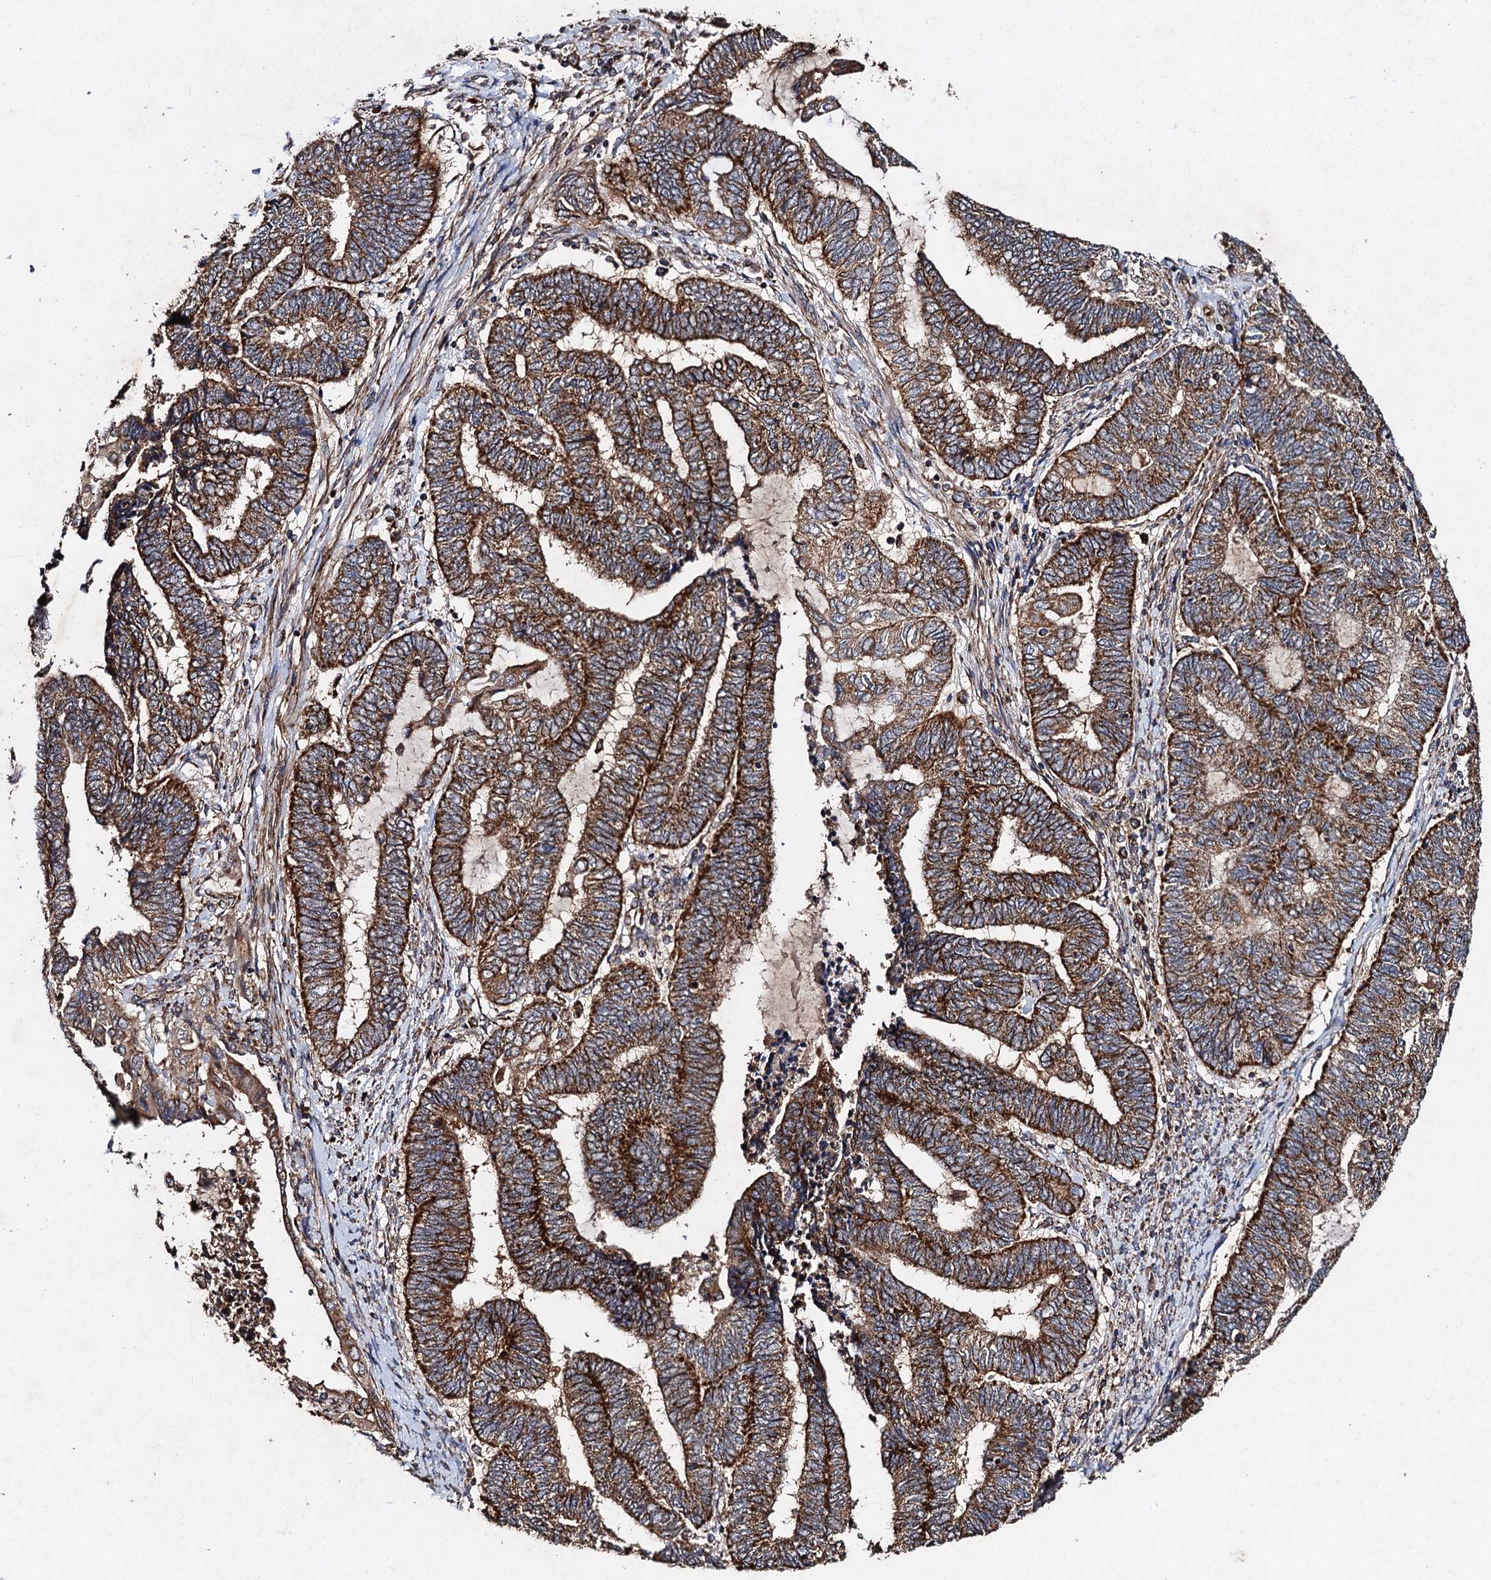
{"staining": {"intensity": "strong", "quantity": ">75%", "location": "cytoplasmic/membranous"}, "tissue": "endometrial cancer", "cell_type": "Tumor cells", "image_type": "cancer", "snomed": [{"axis": "morphology", "description": "Adenocarcinoma, NOS"}, {"axis": "topography", "description": "Uterus"}, {"axis": "topography", "description": "Endometrium"}], "caption": "The image shows immunohistochemical staining of endometrial cancer. There is strong cytoplasmic/membranous expression is appreciated in approximately >75% of tumor cells.", "gene": "NDUFA13", "patient": {"sex": "female", "age": 70}}